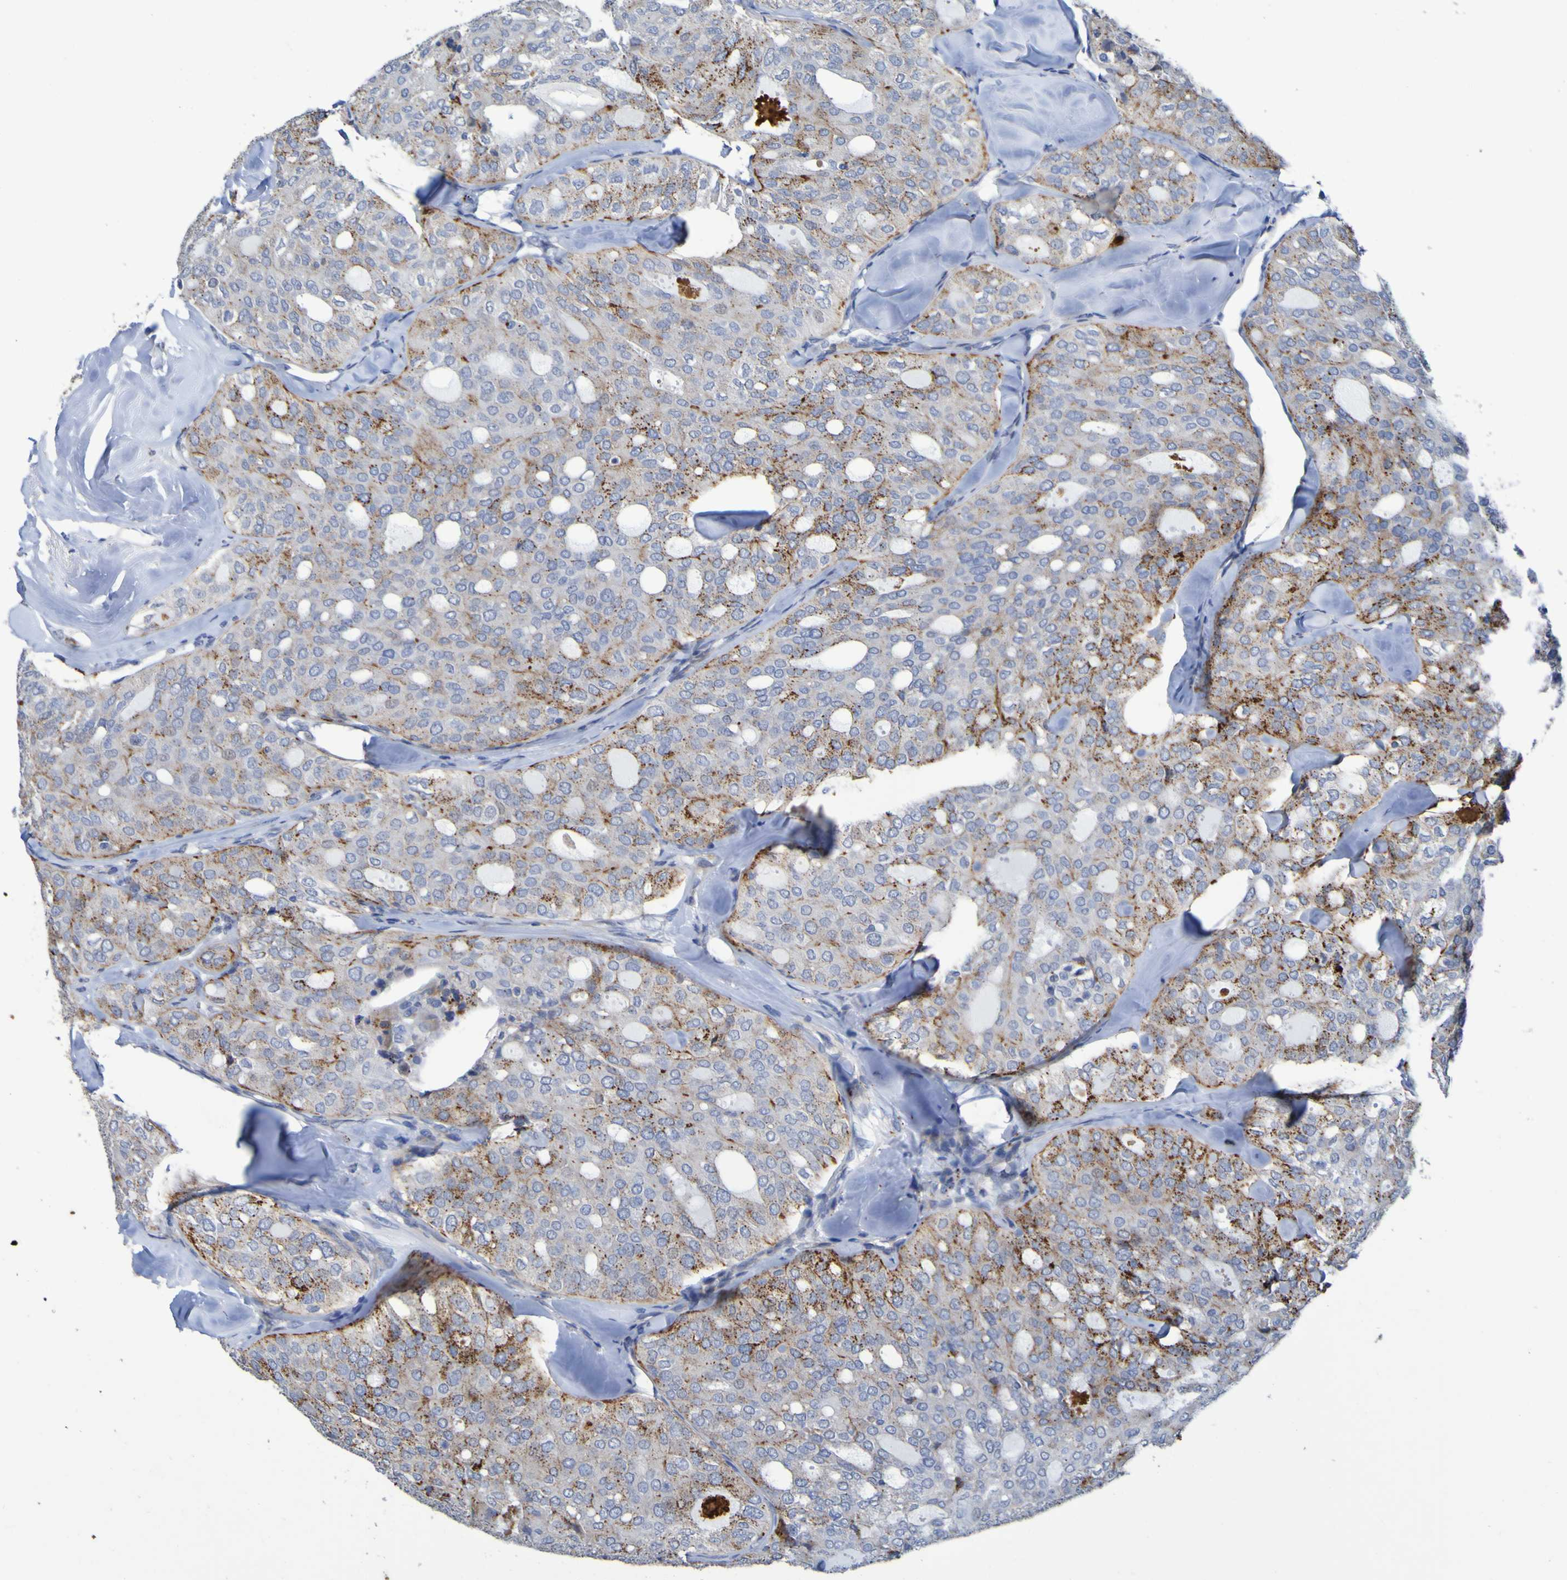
{"staining": {"intensity": "moderate", "quantity": ">75%", "location": "cytoplasmic/membranous"}, "tissue": "thyroid cancer", "cell_type": "Tumor cells", "image_type": "cancer", "snomed": [{"axis": "morphology", "description": "Follicular adenoma carcinoma, NOS"}, {"axis": "topography", "description": "Thyroid gland"}], "caption": "Moderate cytoplasmic/membranous expression is seen in about >75% of tumor cells in thyroid cancer.", "gene": "C11orf24", "patient": {"sex": "male", "age": 75}}